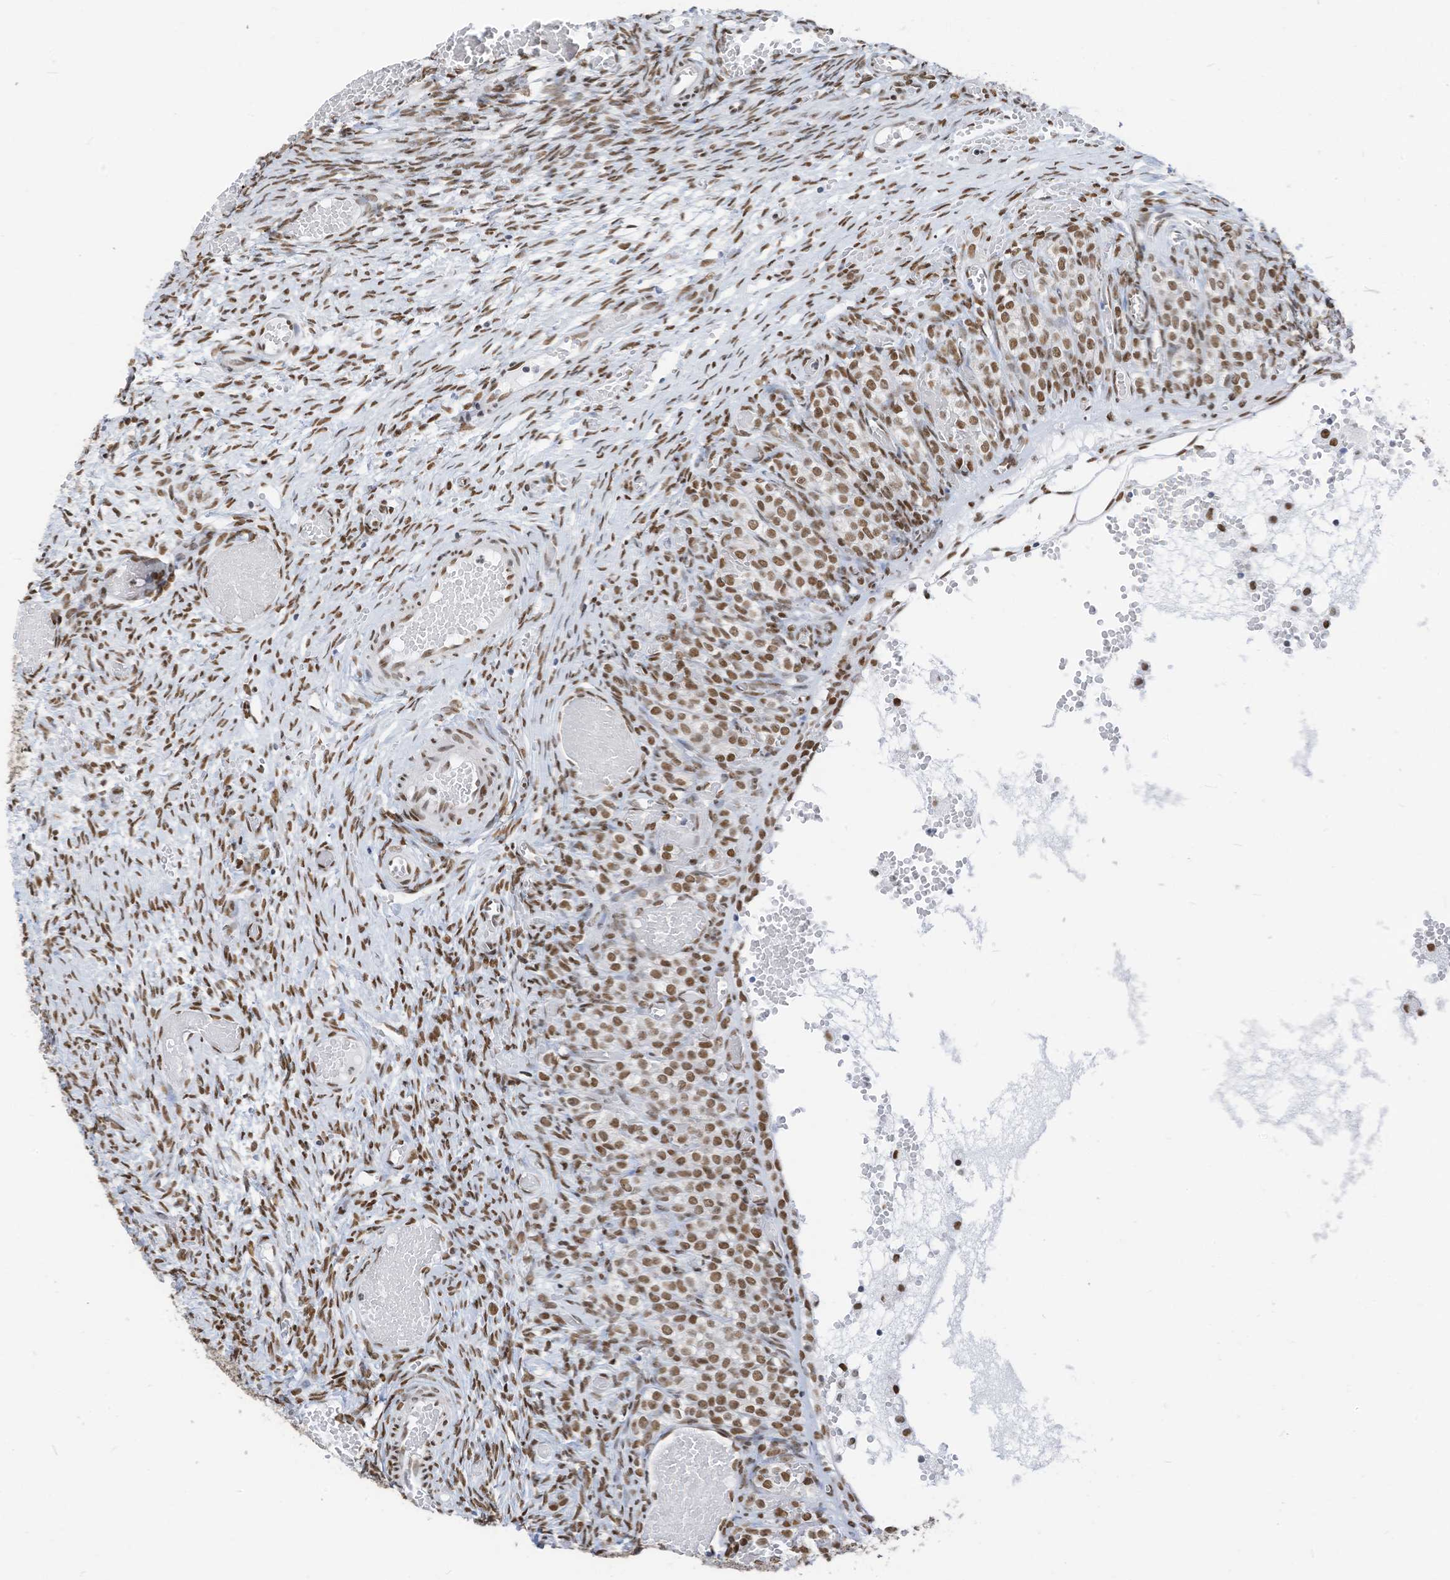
{"staining": {"intensity": "moderate", "quantity": ">75%", "location": "nuclear"}, "tissue": "ovary", "cell_type": "Ovarian stroma cells", "image_type": "normal", "snomed": [{"axis": "morphology", "description": "Adenocarcinoma, NOS"}, {"axis": "topography", "description": "Endometrium"}], "caption": "Immunohistochemistry (IHC) (DAB) staining of benign ovary exhibits moderate nuclear protein expression in about >75% of ovarian stroma cells. (DAB IHC with brightfield microscopy, high magnification).", "gene": "KHSRP", "patient": {"sex": "female", "age": 32}}